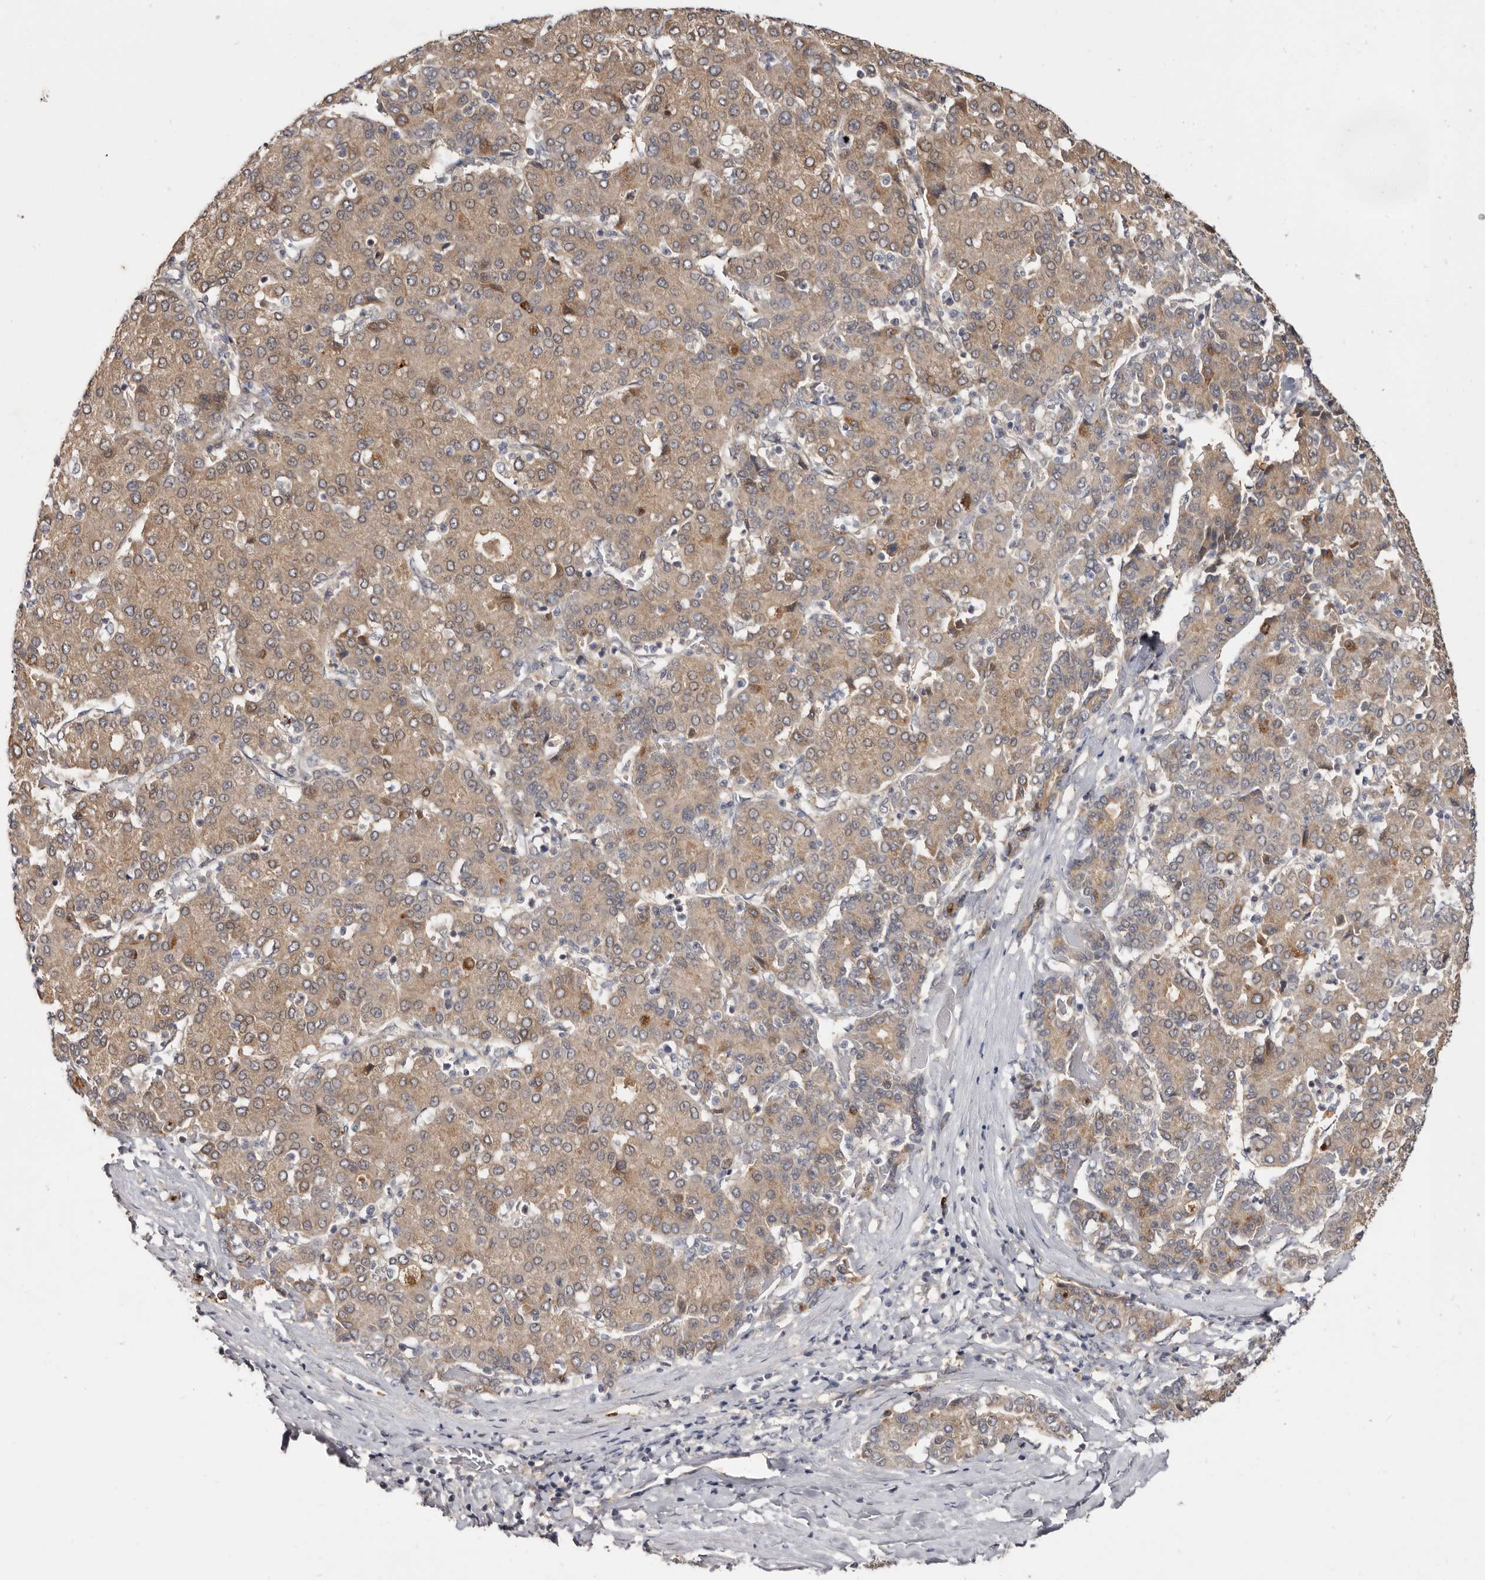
{"staining": {"intensity": "weak", "quantity": ">75%", "location": "cytoplasmic/membranous"}, "tissue": "liver cancer", "cell_type": "Tumor cells", "image_type": "cancer", "snomed": [{"axis": "morphology", "description": "Carcinoma, Hepatocellular, NOS"}, {"axis": "topography", "description": "Liver"}], "caption": "DAB immunohistochemical staining of human hepatocellular carcinoma (liver) shows weak cytoplasmic/membranous protein positivity in about >75% of tumor cells.", "gene": "INAVA", "patient": {"sex": "male", "age": 65}}